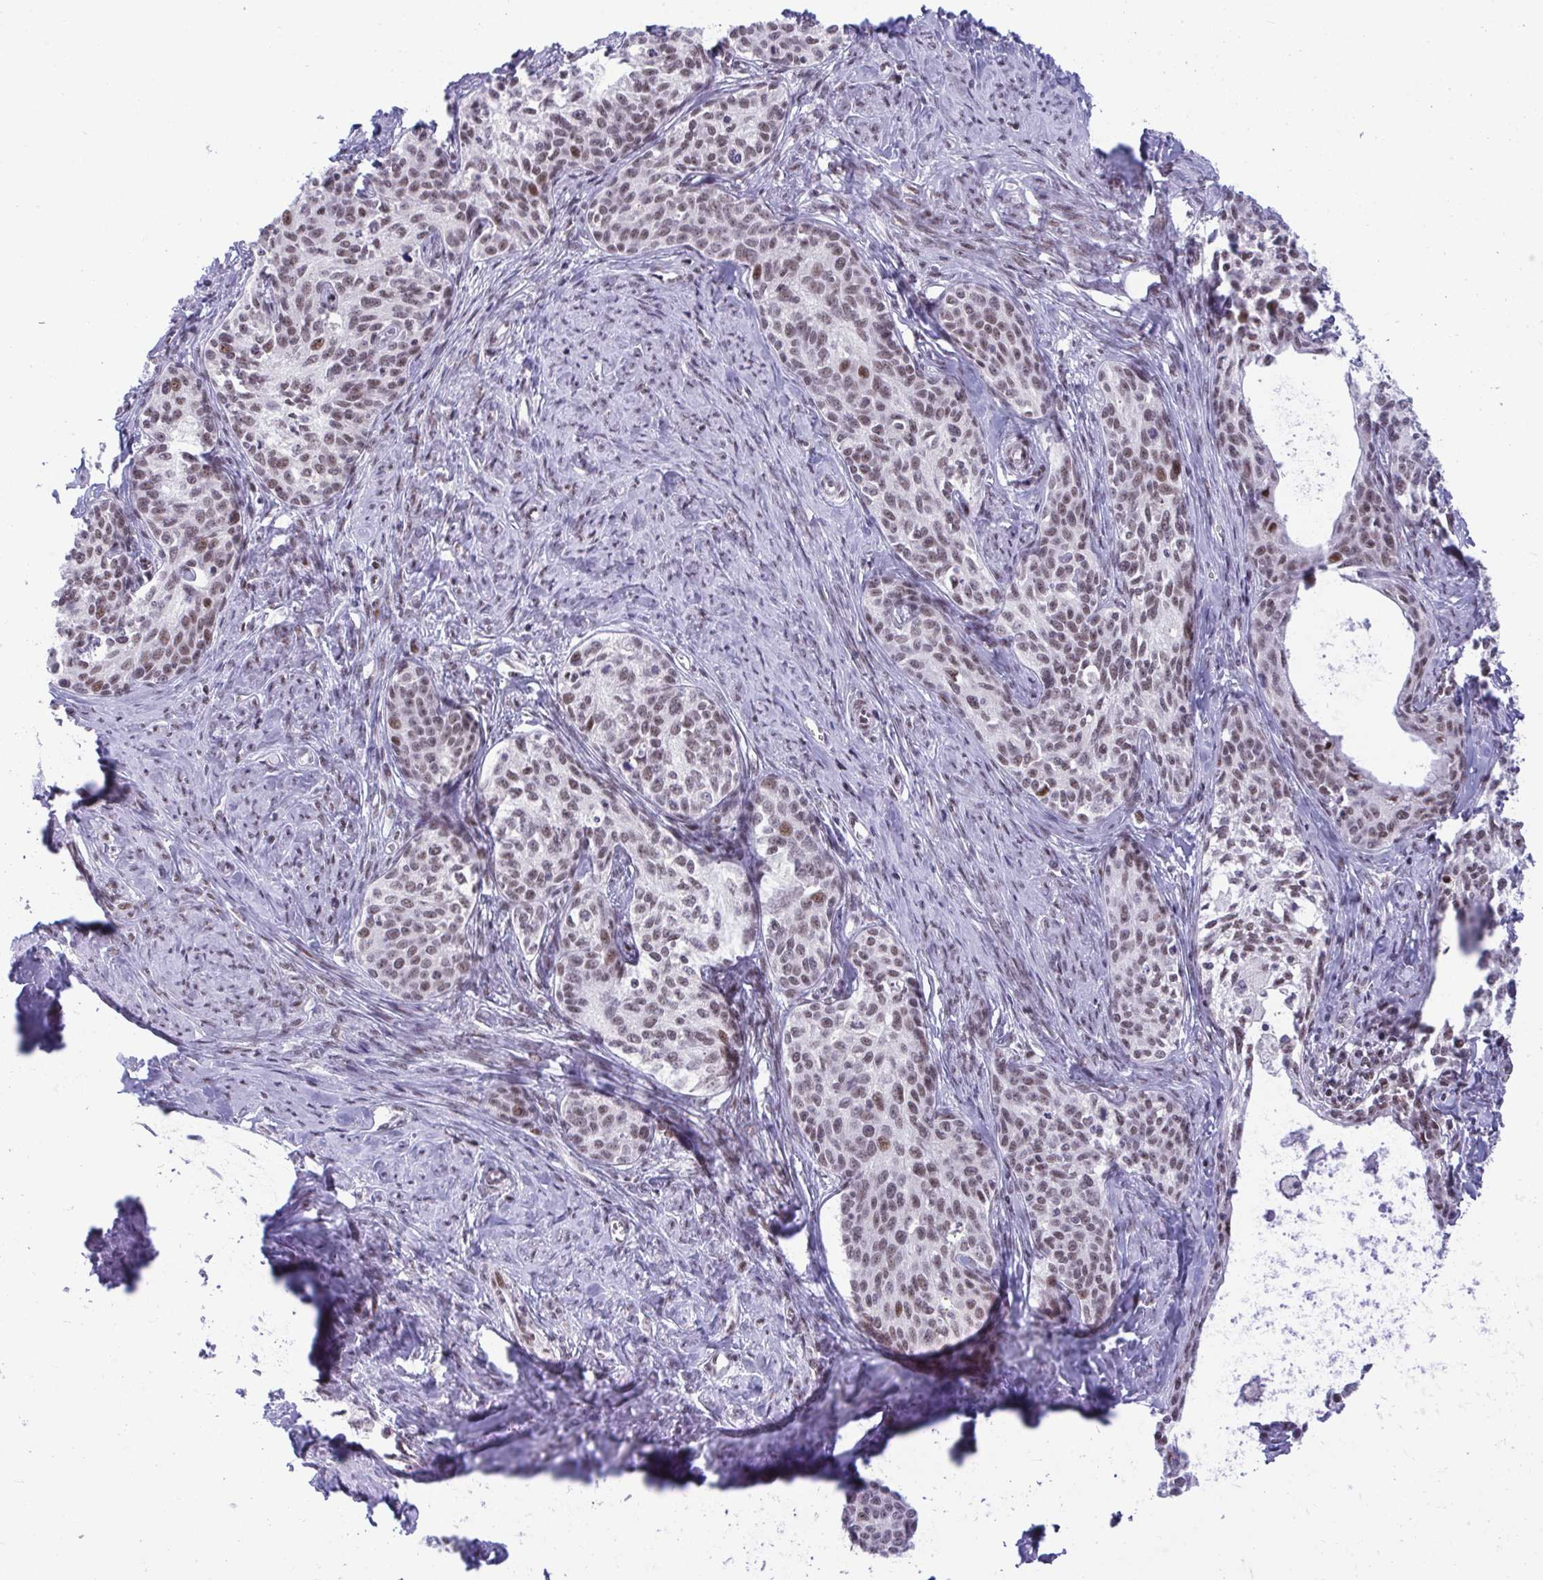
{"staining": {"intensity": "moderate", "quantity": "25%-75%", "location": "nuclear"}, "tissue": "cervical cancer", "cell_type": "Tumor cells", "image_type": "cancer", "snomed": [{"axis": "morphology", "description": "Squamous cell carcinoma, NOS"}, {"axis": "morphology", "description": "Adenocarcinoma, NOS"}, {"axis": "topography", "description": "Cervix"}], "caption": "Immunohistochemistry micrograph of neoplastic tissue: cervical cancer stained using immunohistochemistry (IHC) shows medium levels of moderate protein expression localized specifically in the nuclear of tumor cells, appearing as a nuclear brown color.", "gene": "WBP11", "patient": {"sex": "female", "age": 52}}